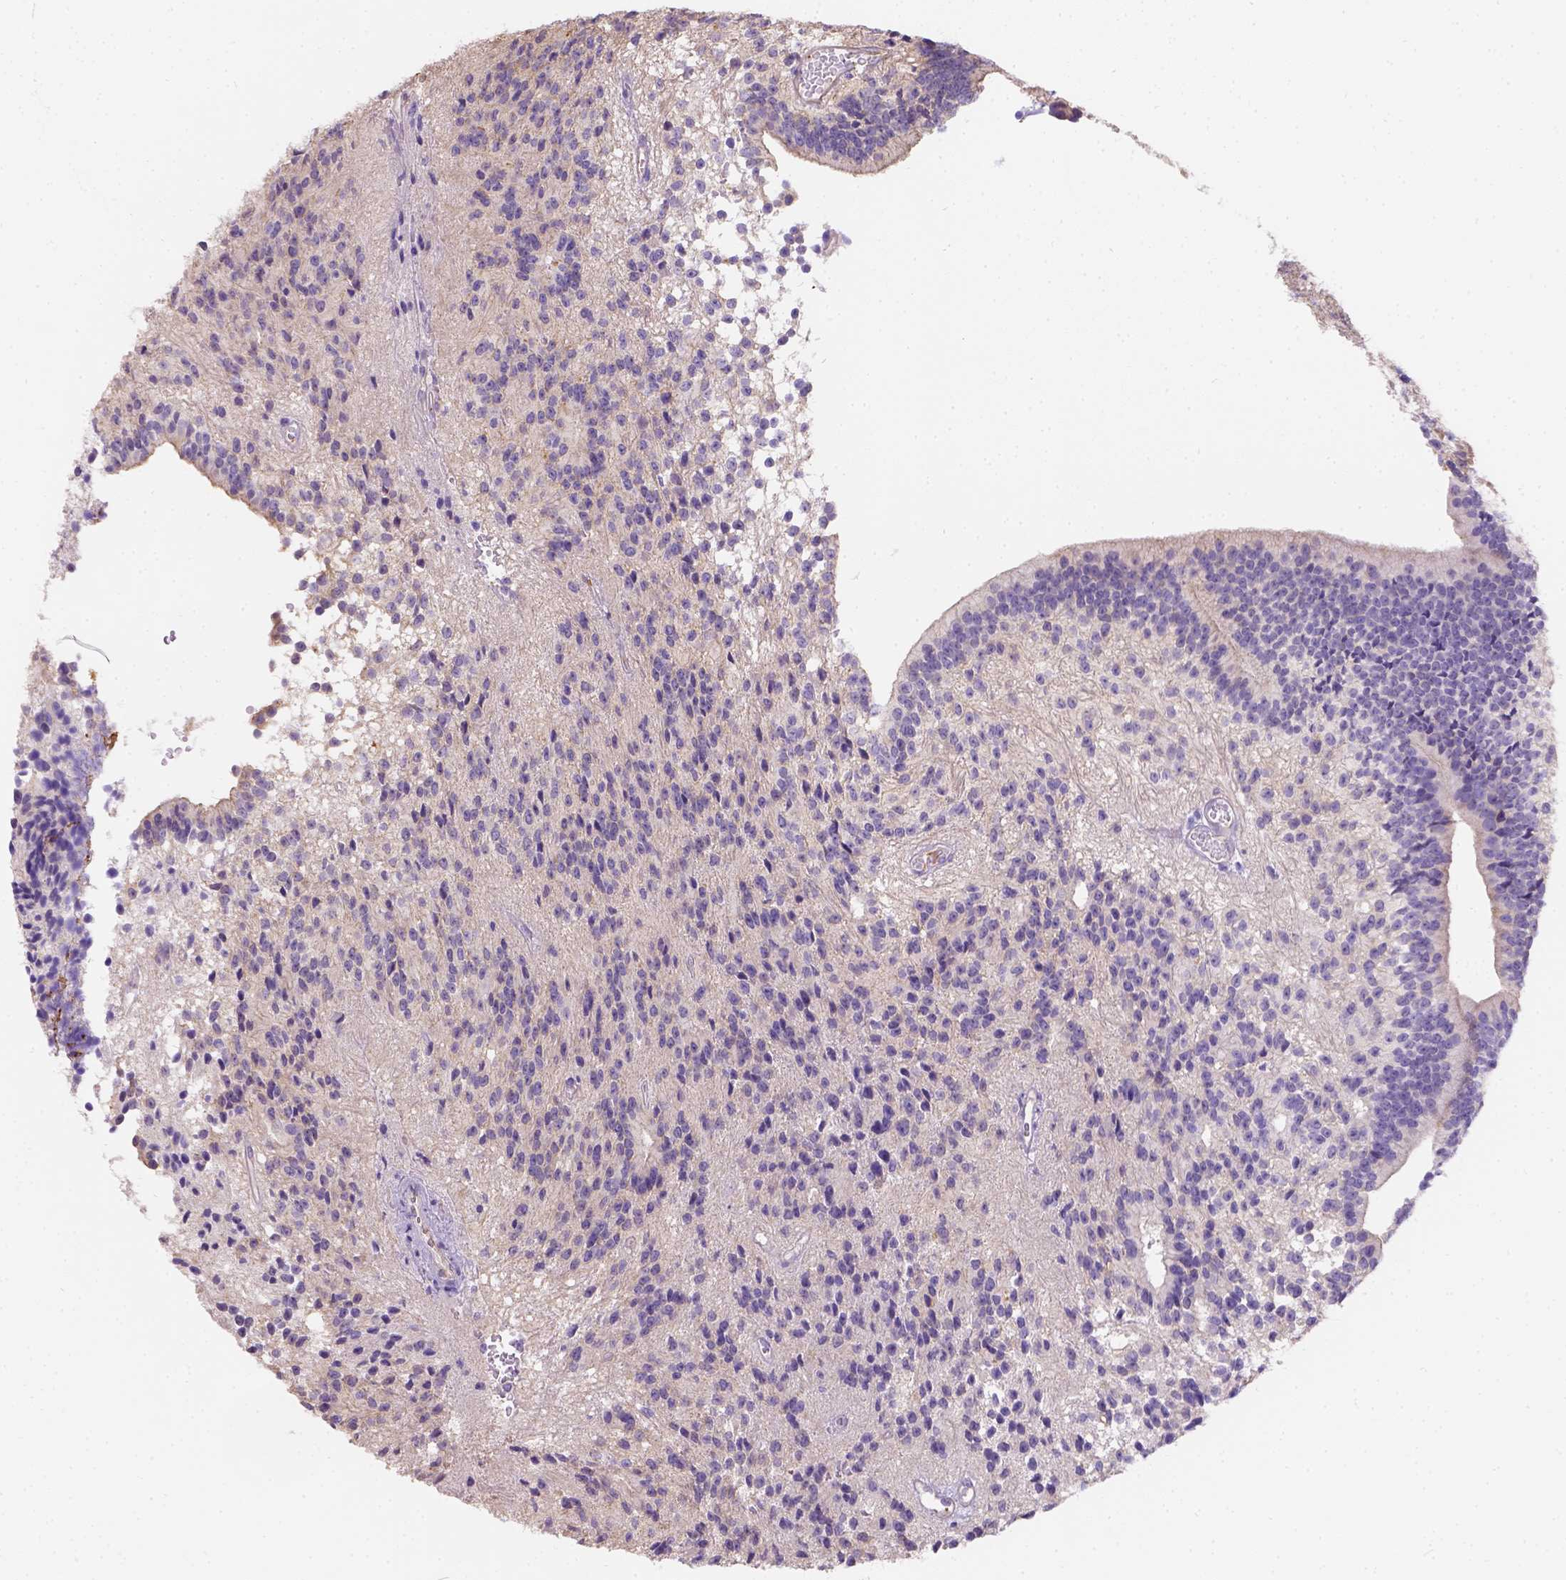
{"staining": {"intensity": "negative", "quantity": "none", "location": "none"}, "tissue": "glioma", "cell_type": "Tumor cells", "image_type": "cancer", "snomed": [{"axis": "morphology", "description": "Glioma, malignant, Low grade"}, {"axis": "topography", "description": "Brain"}], "caption": "This photomicrograph is of low-grade glioma (malignant) stained with IHC to label a protein in brown with the nuclei are counter-stained blue. There is no staining in tumor cells.", "gene": "PHF7", "patient": {"sex": "male", "age": 31}}